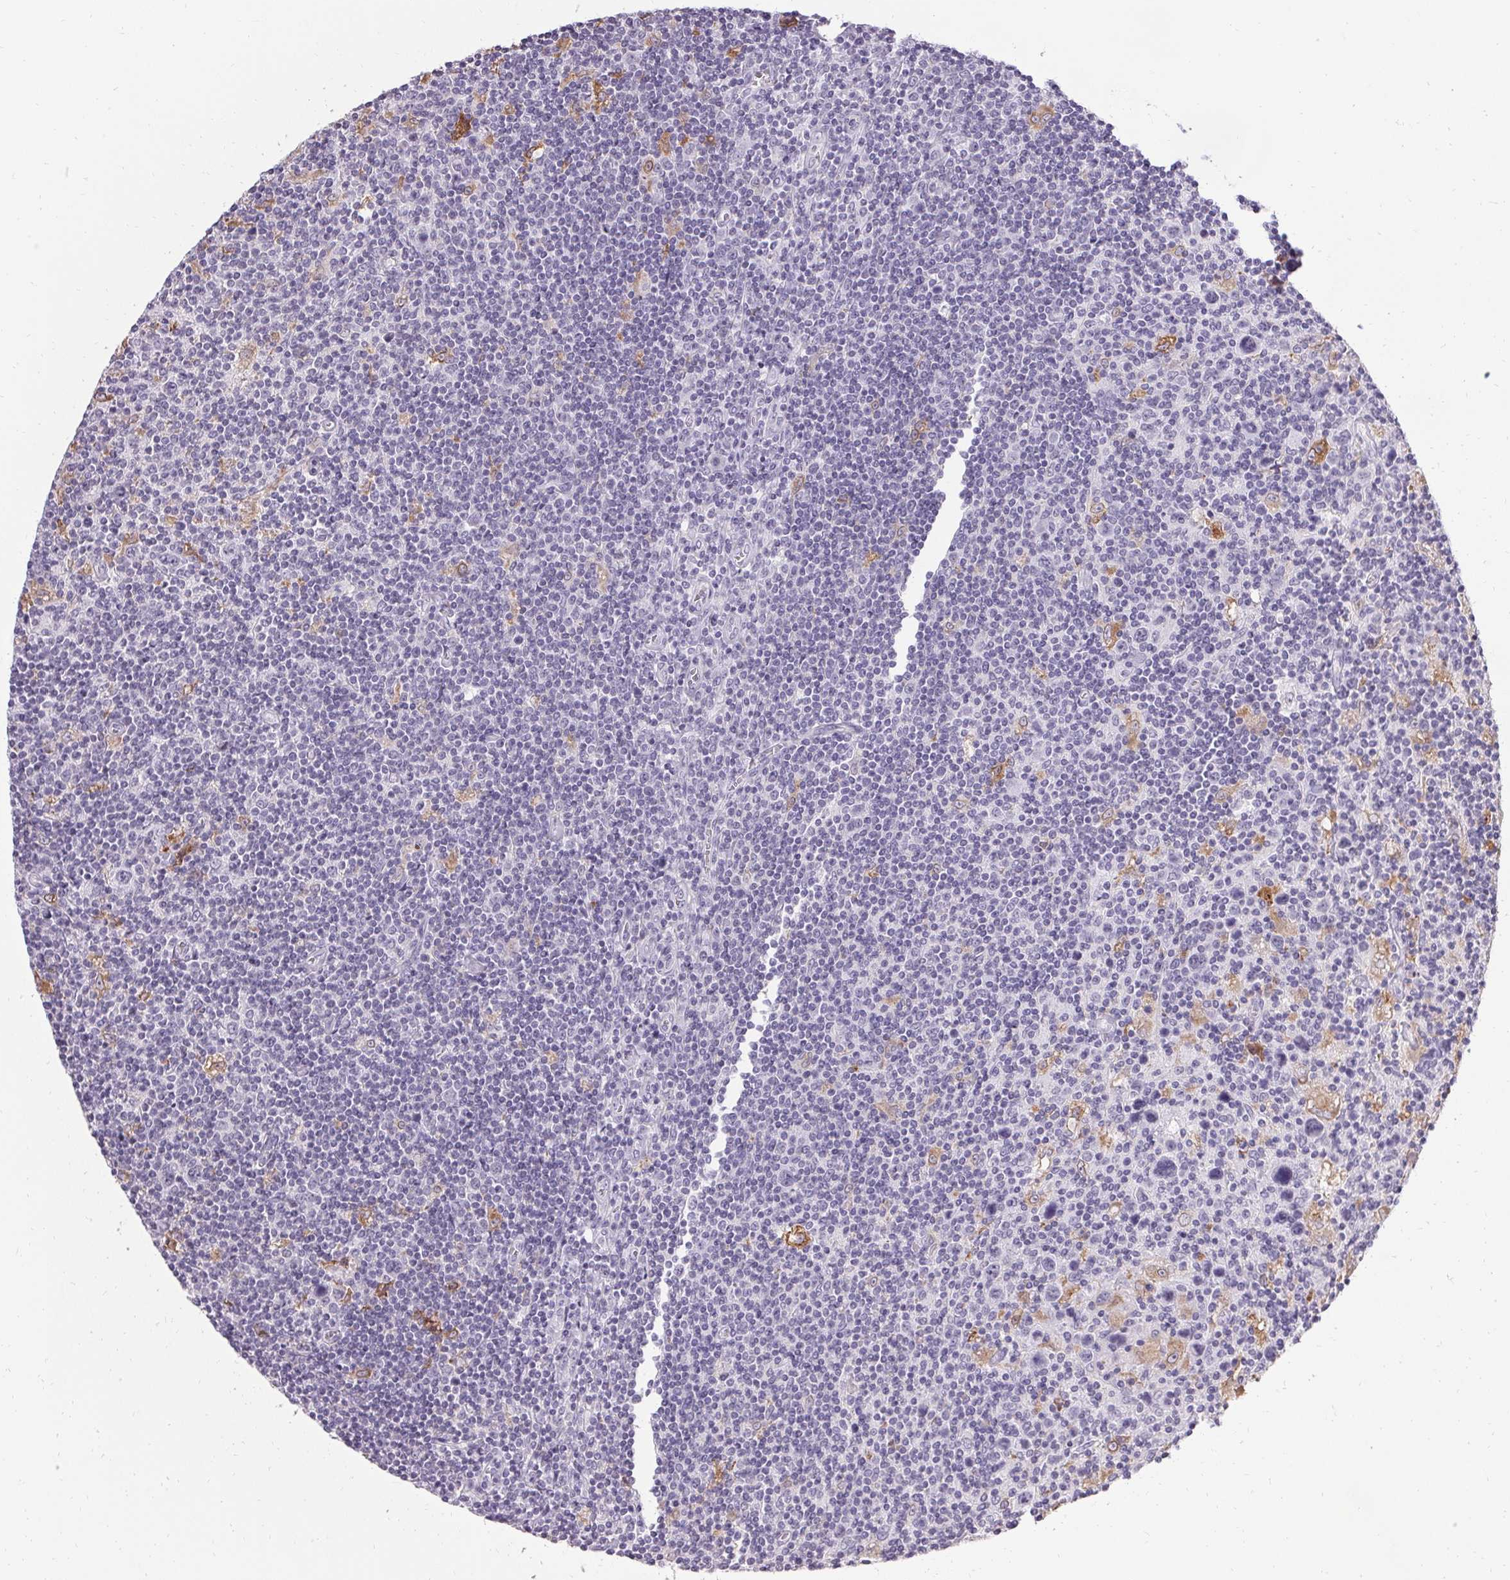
{"staining": {"intensity": "negative", "quantity": "none", "location": "none"}, "tissue": "lymphoma", "cell_type": "Tumor cells", "image_type": "cancer", "snomed": [{"axis": "morphology", "description": "Hodgkin's disease, NOS"}, {"axis": "topography", "description": "Lymph node"}], "caption": "Immunohistochemical staining of human Hodgkin's disease demonstrates no significant positivity in tumor cells.", "gene": "PMEL", "patient": {"sex": "male", "age": 40}}